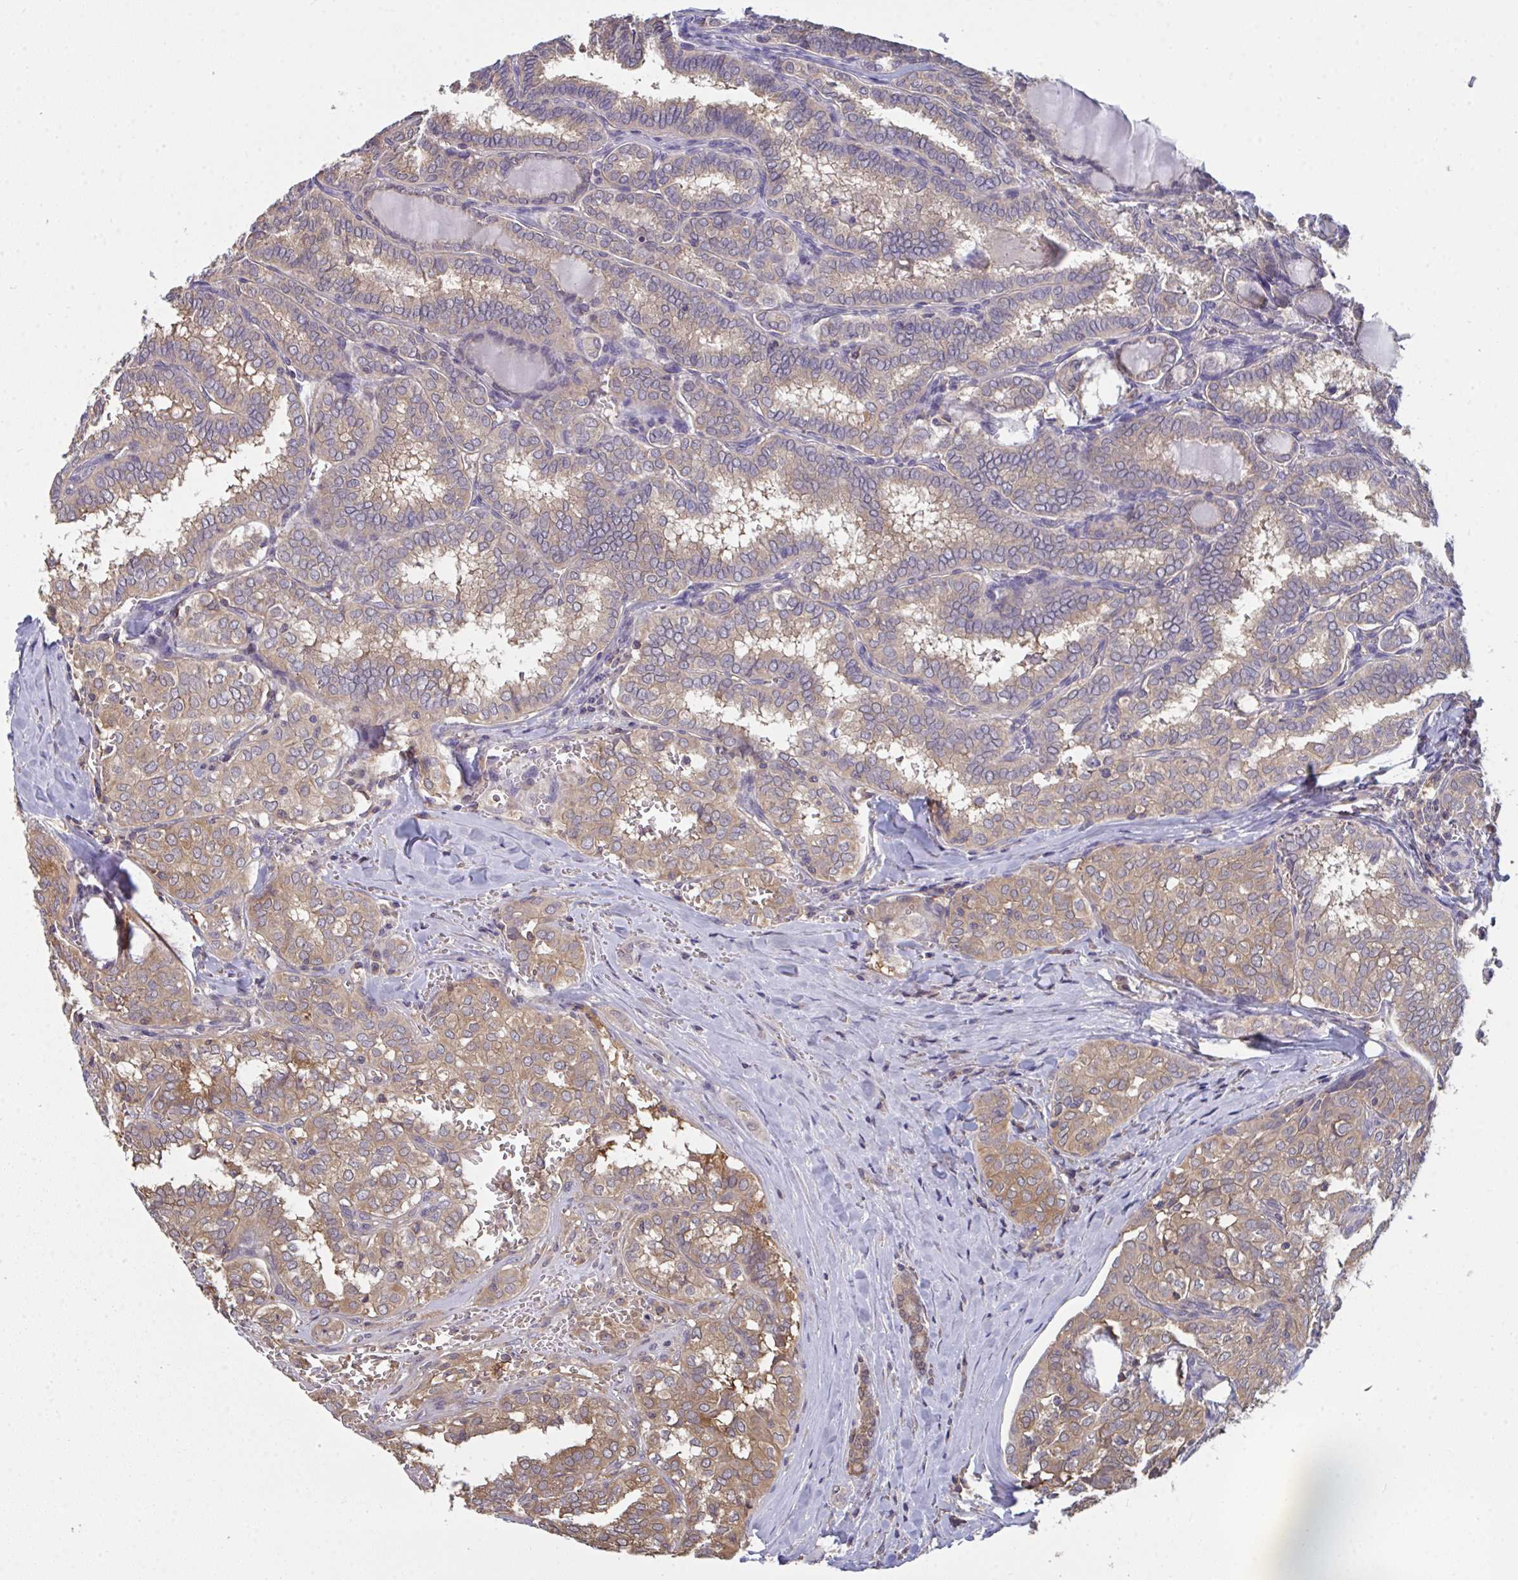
{"staining": {"intensity": "weak", "quantity": "25%-75%", "location": "cytoplasmic/membranous"}, "tissue": "thyroid cancer", "cell_type": "Tumor cells", "image_type": "cancer", "snomed": [{"axis": "morphology", "description": "Papillary adenocarcinoma, NOS"}, {"axis": "topography", "description": "Thyroid gland"}], "caption": "Papillary adenocarcinoma (thyroid) stained for a protein (brown) exhibits weak cytoplasmic/membranous positive staining in approximately 25%-75% of tumor cells.", "gene": "TTC9C", "patient": {"sex": "female", "age": 30}}